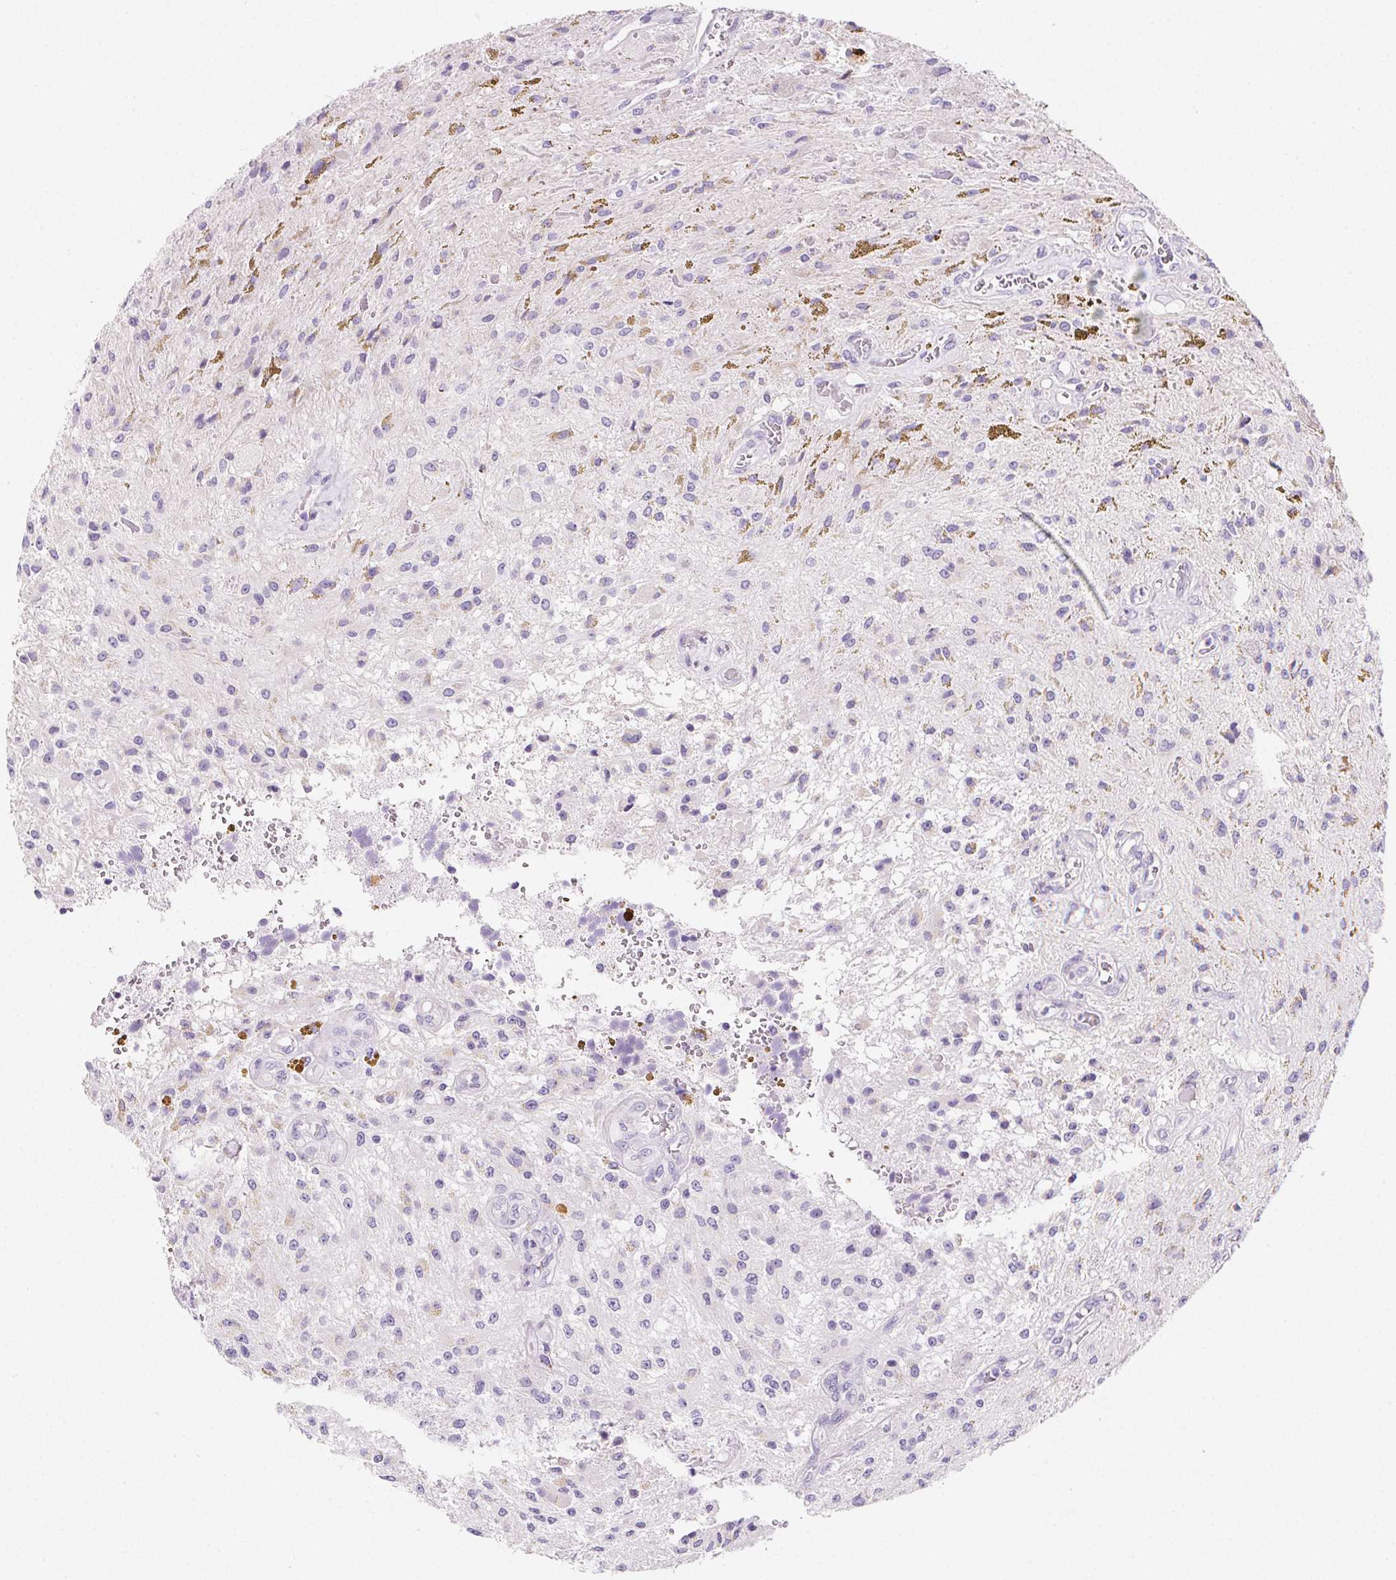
{"staining": {"intensity": "strong", "quantity": "<25%", "location": "cytoplasmic/membranous"}, "tissue": "glioma", "cell_type": "Tumor cells", "image_type": "cancer", "snomed": [{"axis": "morphology", "description": "Glioma, malignant, Low grade"}, {"axis": "topography", "description": "Cerebellum"}], "caption": "Protein expression analysis of glioma displays strong cytoplasmic/membranous expression in approximately <25% of tumor cells. The staining was performed using DAB (3,3'-diaminobenzidine) to visualize the protein expression in brown, while the nuclei were stained in blue with hematoxylin (Magnification: 20x).", "gene": "PRSS3", "patient": {"sex": "female", "age": 14}}